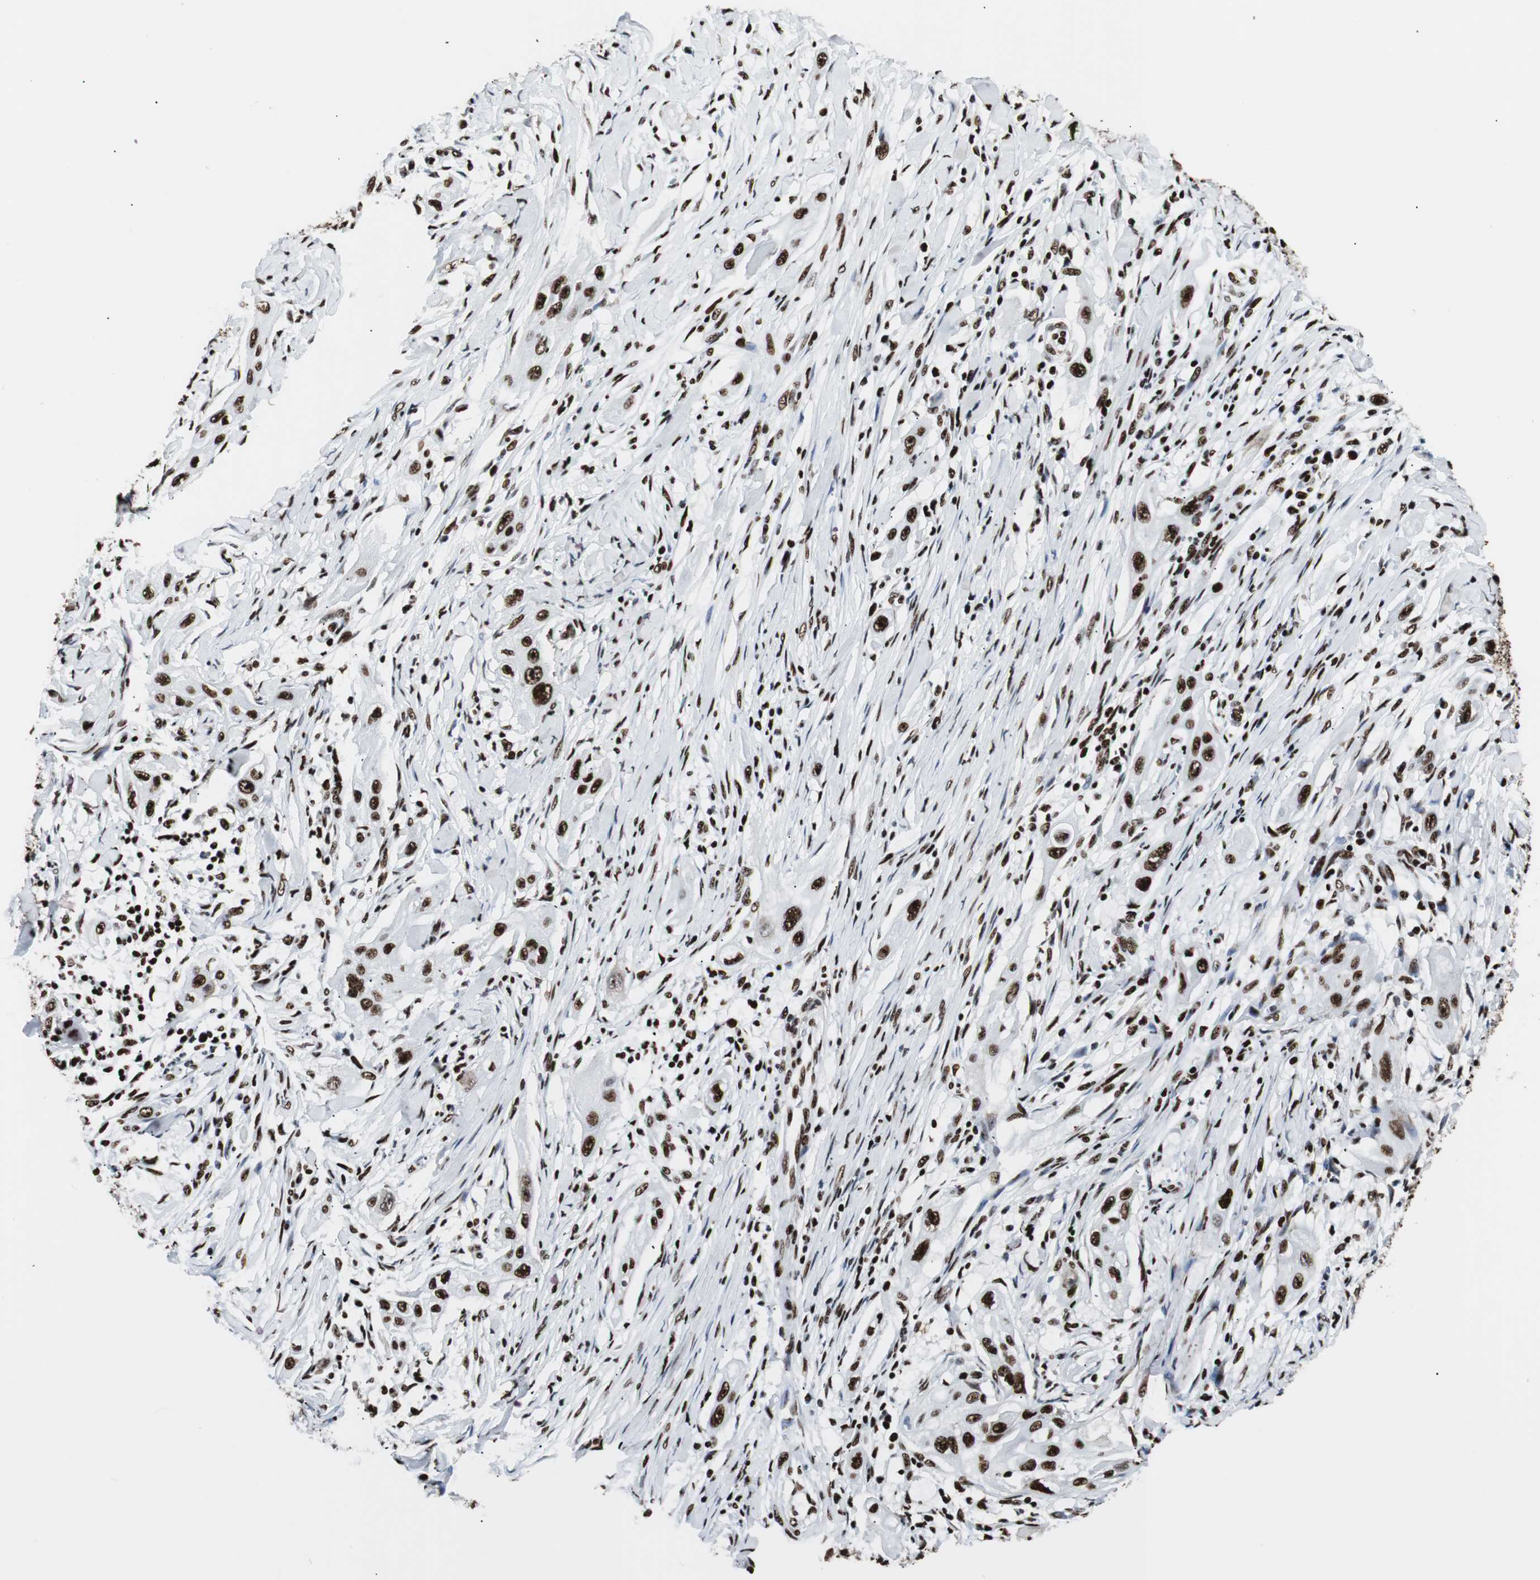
{"staining": {"intensity": "strong", "quantity": ">75%", "location": "nuclear"}, "tissue": "lung cancer", "cell_type": "Tumor cells", "image_type": "cancer", "snomed": [{"axis": "morphology", "description": "Squamous cell carcinoma, NOS"}, {"axis": "topography", "description": "Lung"}], "caption": "Protein expression analysis of human lung cancer (squamous cell carcinoma) reveals strong nuclear positivity in approximately >75% of tumor cells.", "gene": "NCL", "patient": {"sex": "female", "age": 47}}